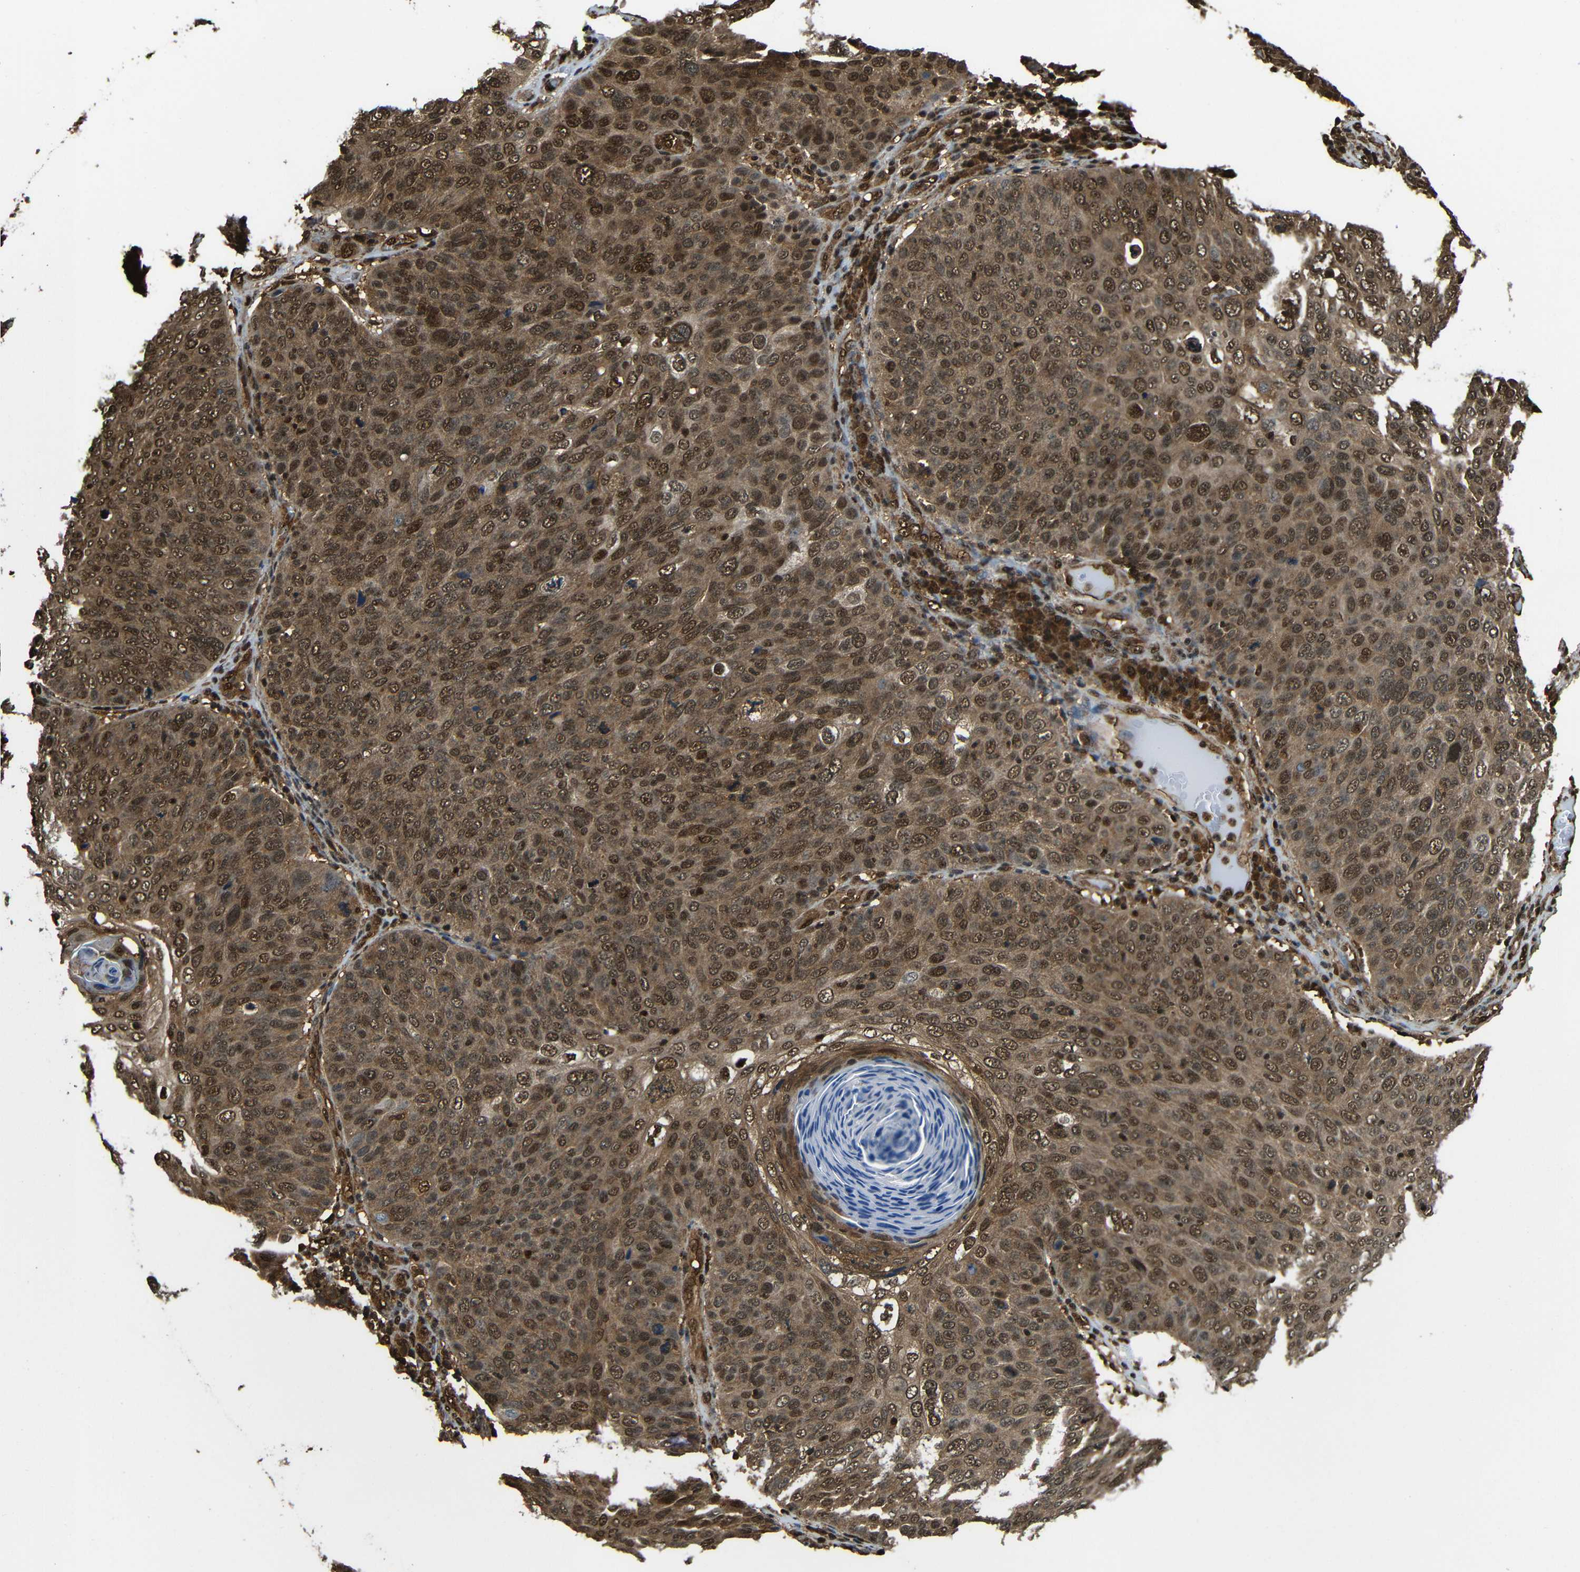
{"staining": {"intensity": "strong", "quantity": ">75%", "location": "cytoplasmic/membranous,nuclear"}, "tissue": "skin cancer", "cell_type": "Tumor cells", "image_type": "cancer", "snomed": [{"axis": "morphology", "description": "Squamous cell carcinoma, NOS"}, {"axis": "topography", "description": "Skin"}], "caption": "DAB (3,3'-diaminobenzidine) immunohistochemical staining of skin cancer shows strong cytoplasmic/membranous and nuclear protein expression in about >75% of tumor cells.", "gene": "VCP", "patient": {"sex": "male", "age": 87}}